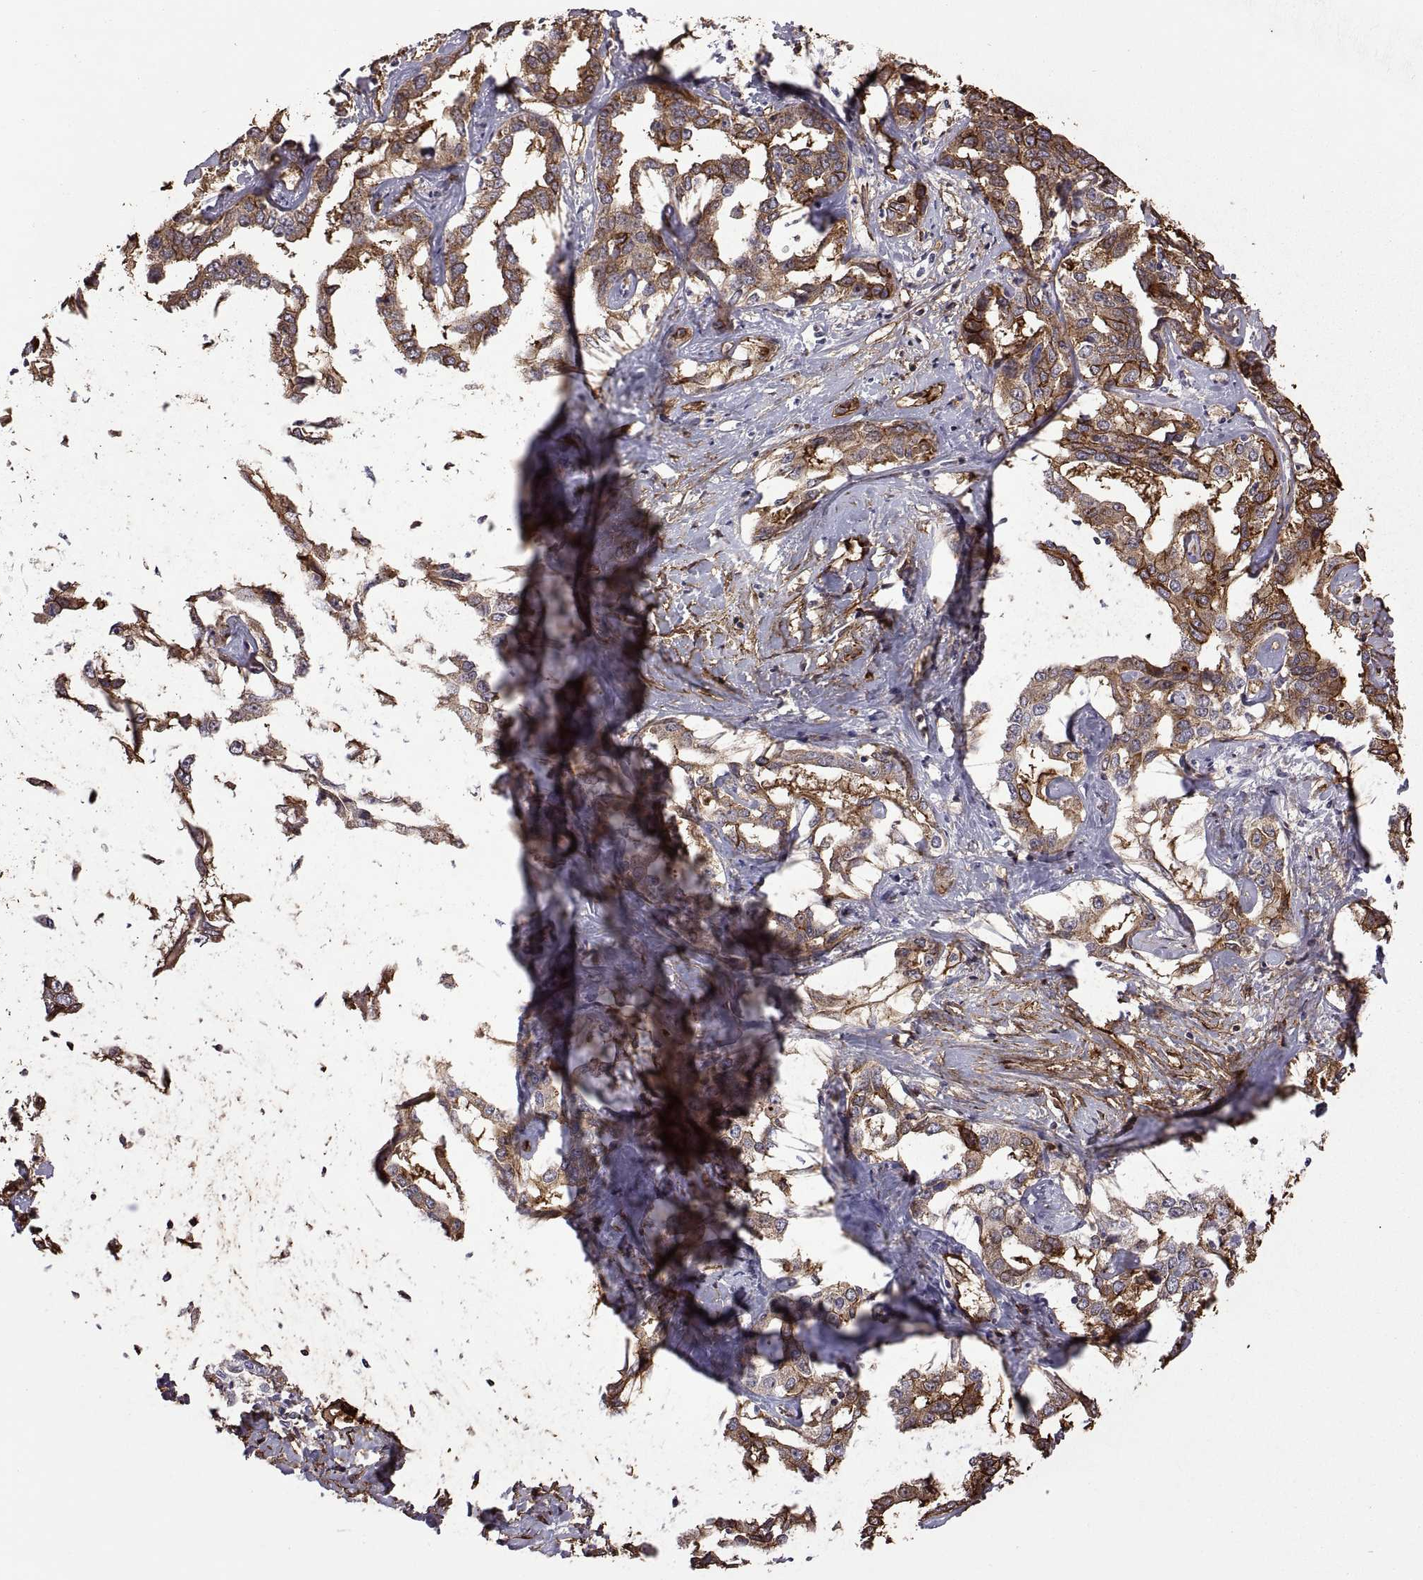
{"staining": {"intensity": "moderate", "quantity": ">75%", "location": "cytoplasmic/membranous"}, "tissue": "liver cancer", "cell_type": "Tumor cells", "image_type": "cancer", "snomed": [{"axis": "morphology", "description": "Cholangiocarcinoma"}, {"axis": "topography", "description": "Liver"}], "caption": "High-power microscopy captured an IHC image of liver cholangiocarcinoma, revealing moderate cytoplasmic/membranous positivity in about >75% of tumor cells. The staining was performed using DAB (3,3'-diaminobenzidine), with brown indicating positive protein expression. Nuclei are stained blue with hematoxylin.", "gene": "S100A10", "patient": {"sex": "male", "age": 59}}